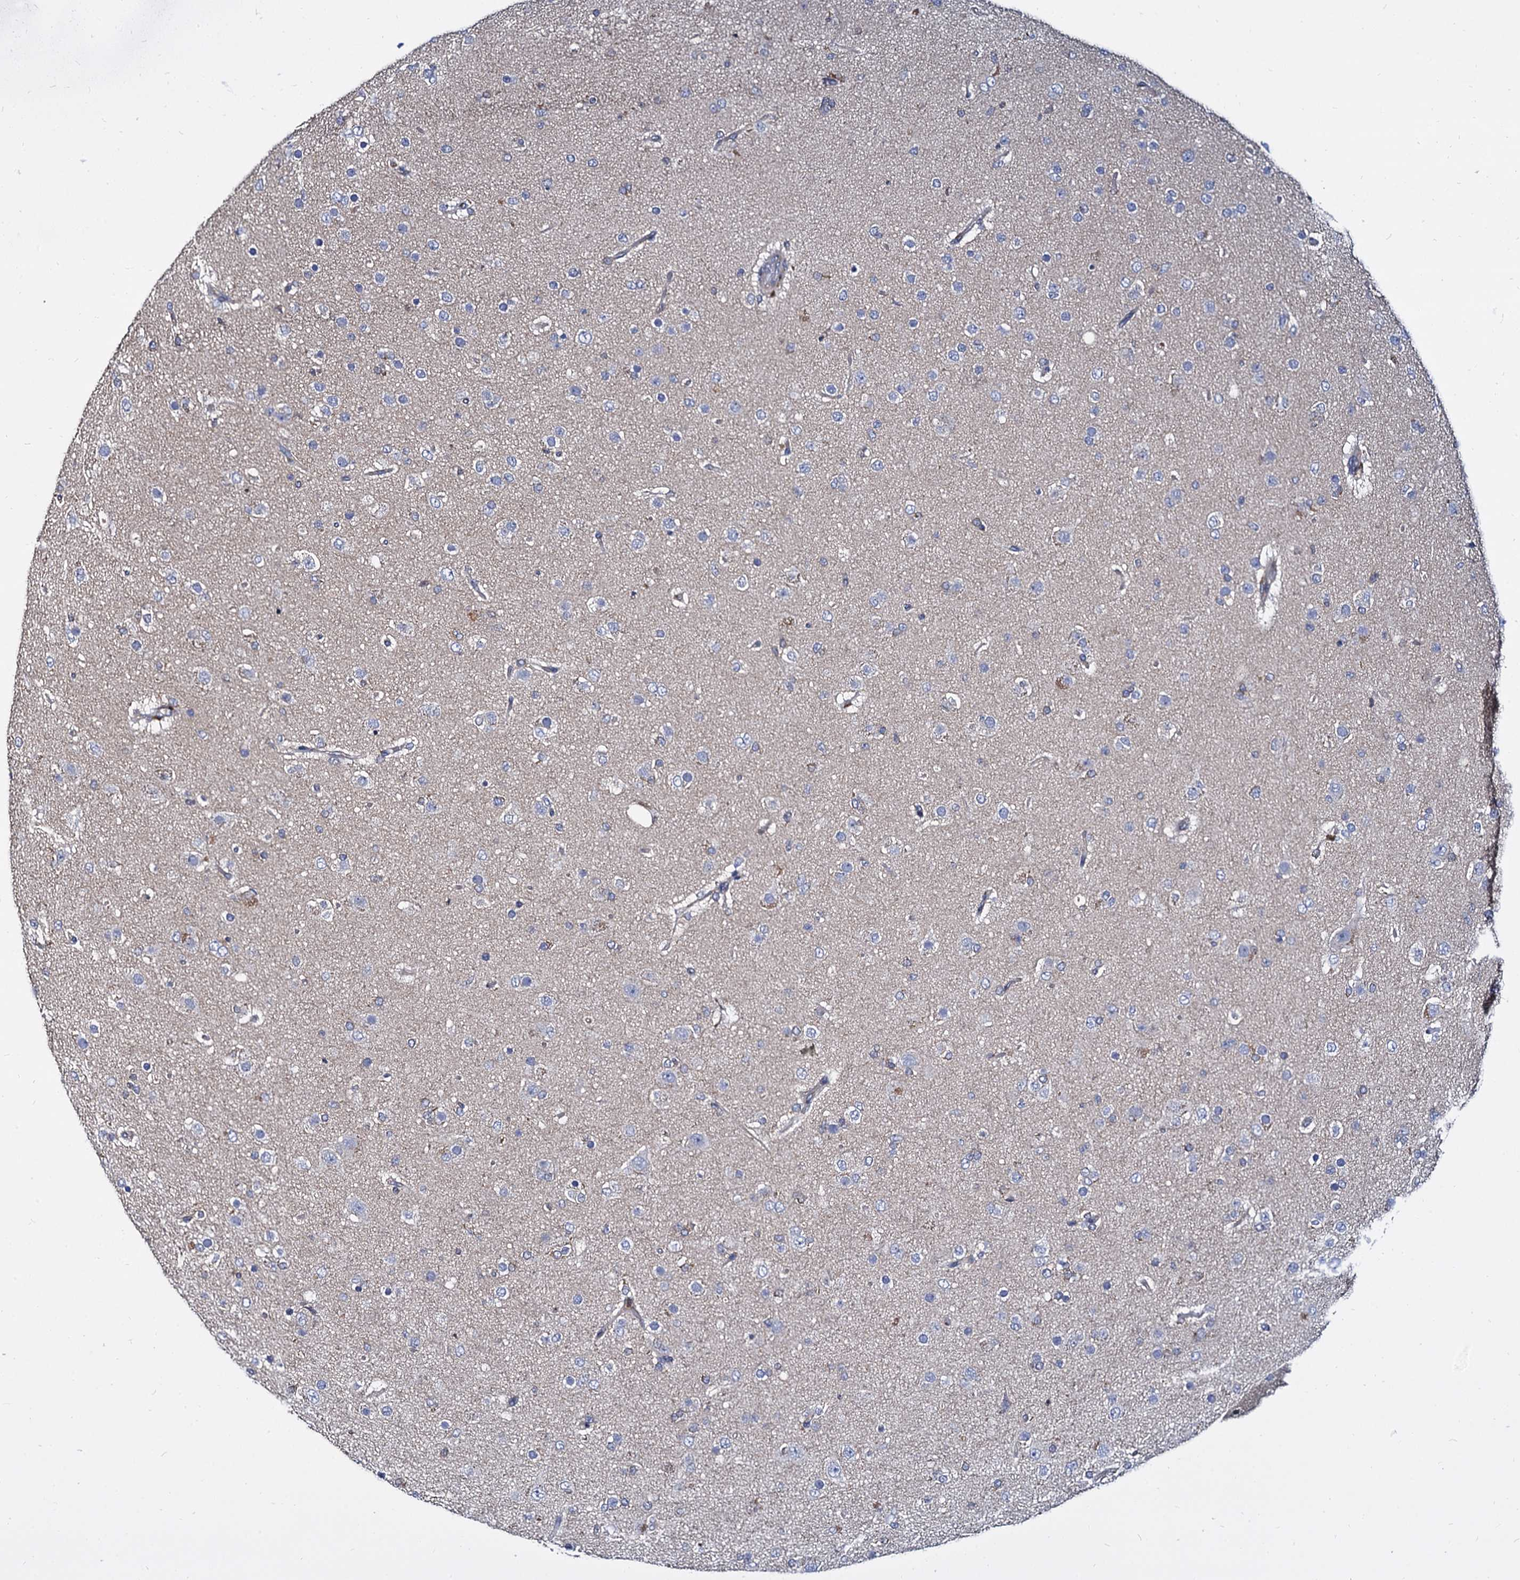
{"staining": {"intensity": "negative", "quantity": "none", "location": "none"}, "tissue": "glioma", "cell_type": "Tumor cells", "image_type": "cancer", "snomed": [{"axis": "morphology", "description": "Glioma, malignant, Low grade"}, {"axis": "topography", "description": "Brain"}], "caption": "A high-resolution micrograph shows immunohistochemistry (IHC) staining of glioma, which displays no significant expression in tumor cells. Nuclei are stained in blue.", "gene": "ANKRD13A", "patient": {"sex": "male", "age": 65}}